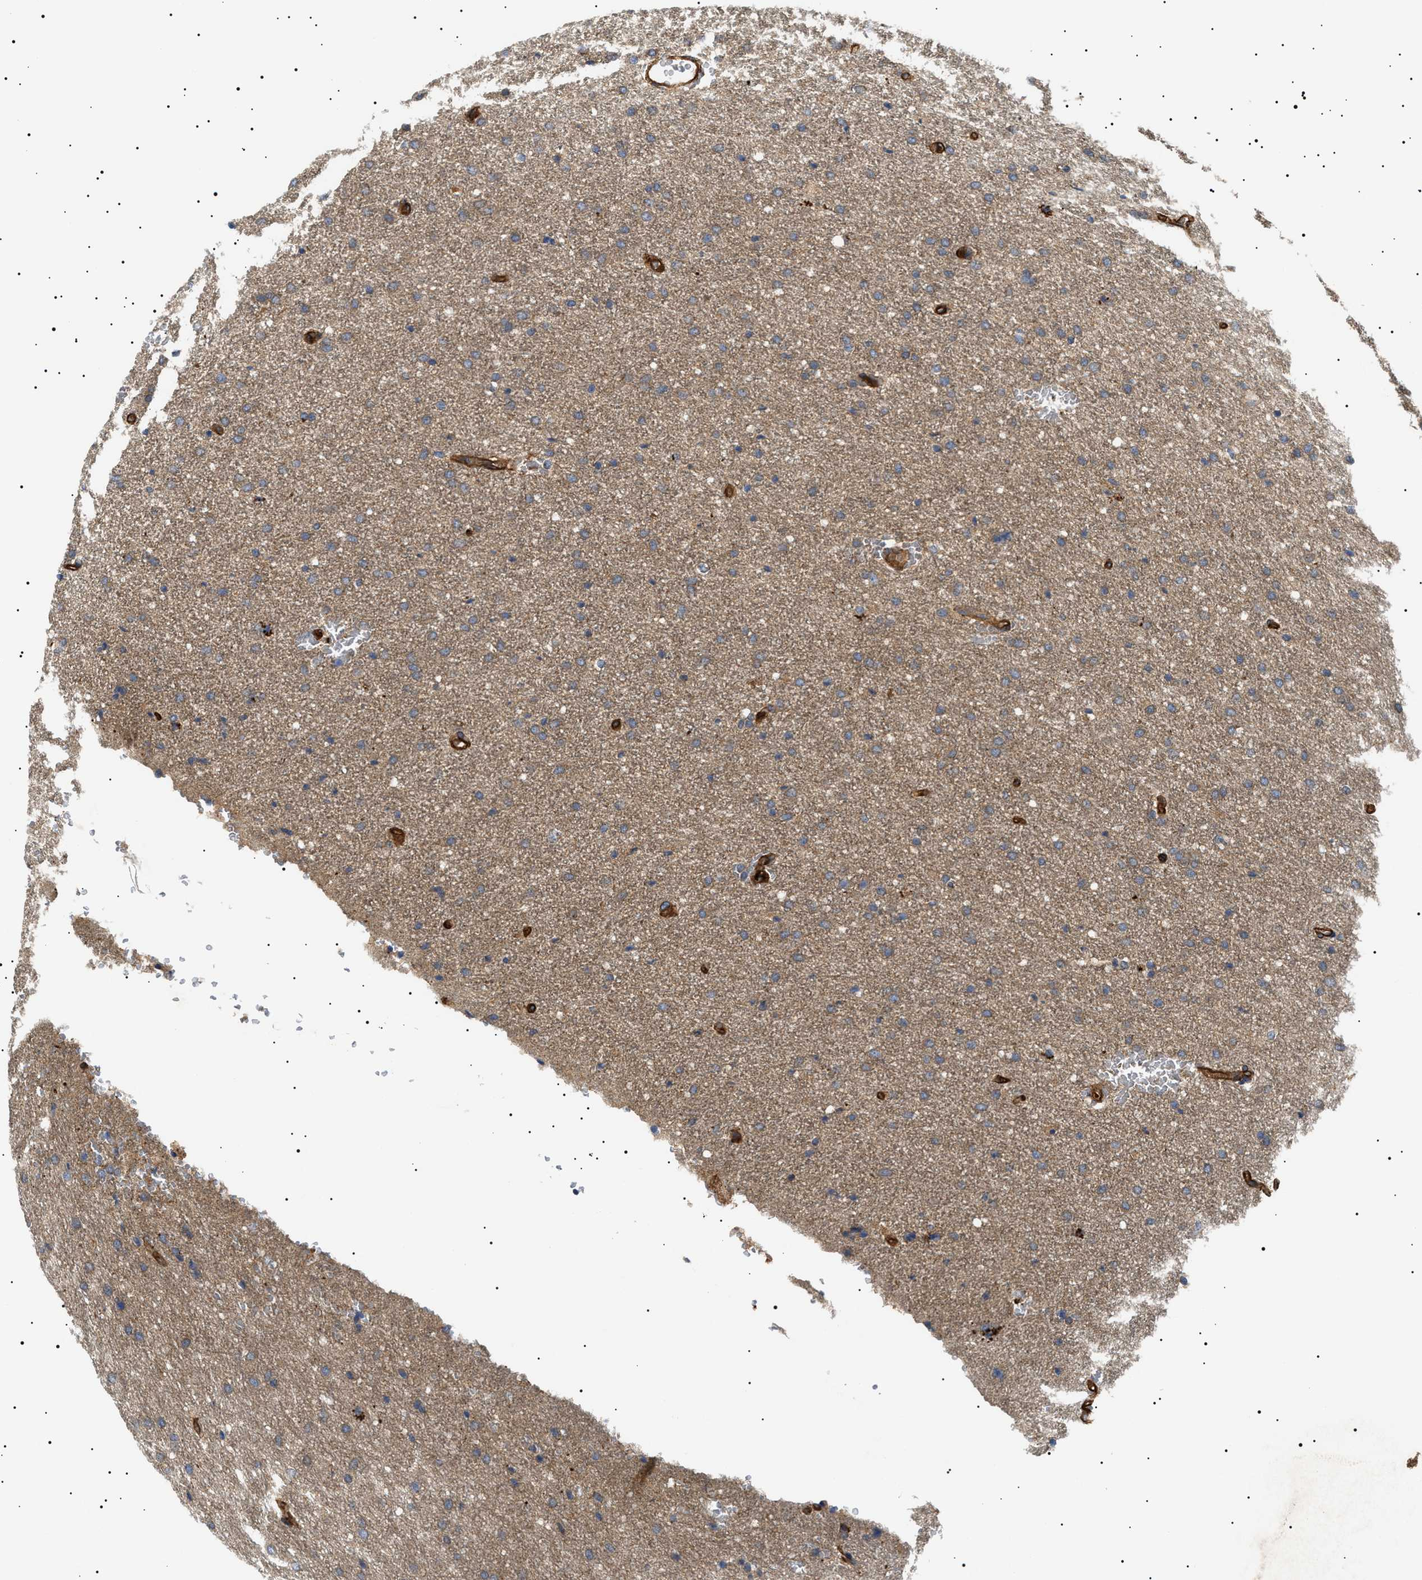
{"staining": {"intensity": "weak", "quantity": "25%-75%", "location": "cytoplasmic/membranous"}, "tissue": "glioma", "cell_type": "Tumor cells", "image_type": "cancer", "snomed": [{"axis": "morphology", "description": "Glioma, malignant, Low grade"}, {"axis": "topography", "description": "Brain"}], "caption": "Tumor cells exhibit low levels of weak cytoplasmic/membranous positivity in about 25%-75% of cells in human low-grade glioma (malignant).", "gene": "TPP2", "patient": {"sex": "female", "age": 37}}